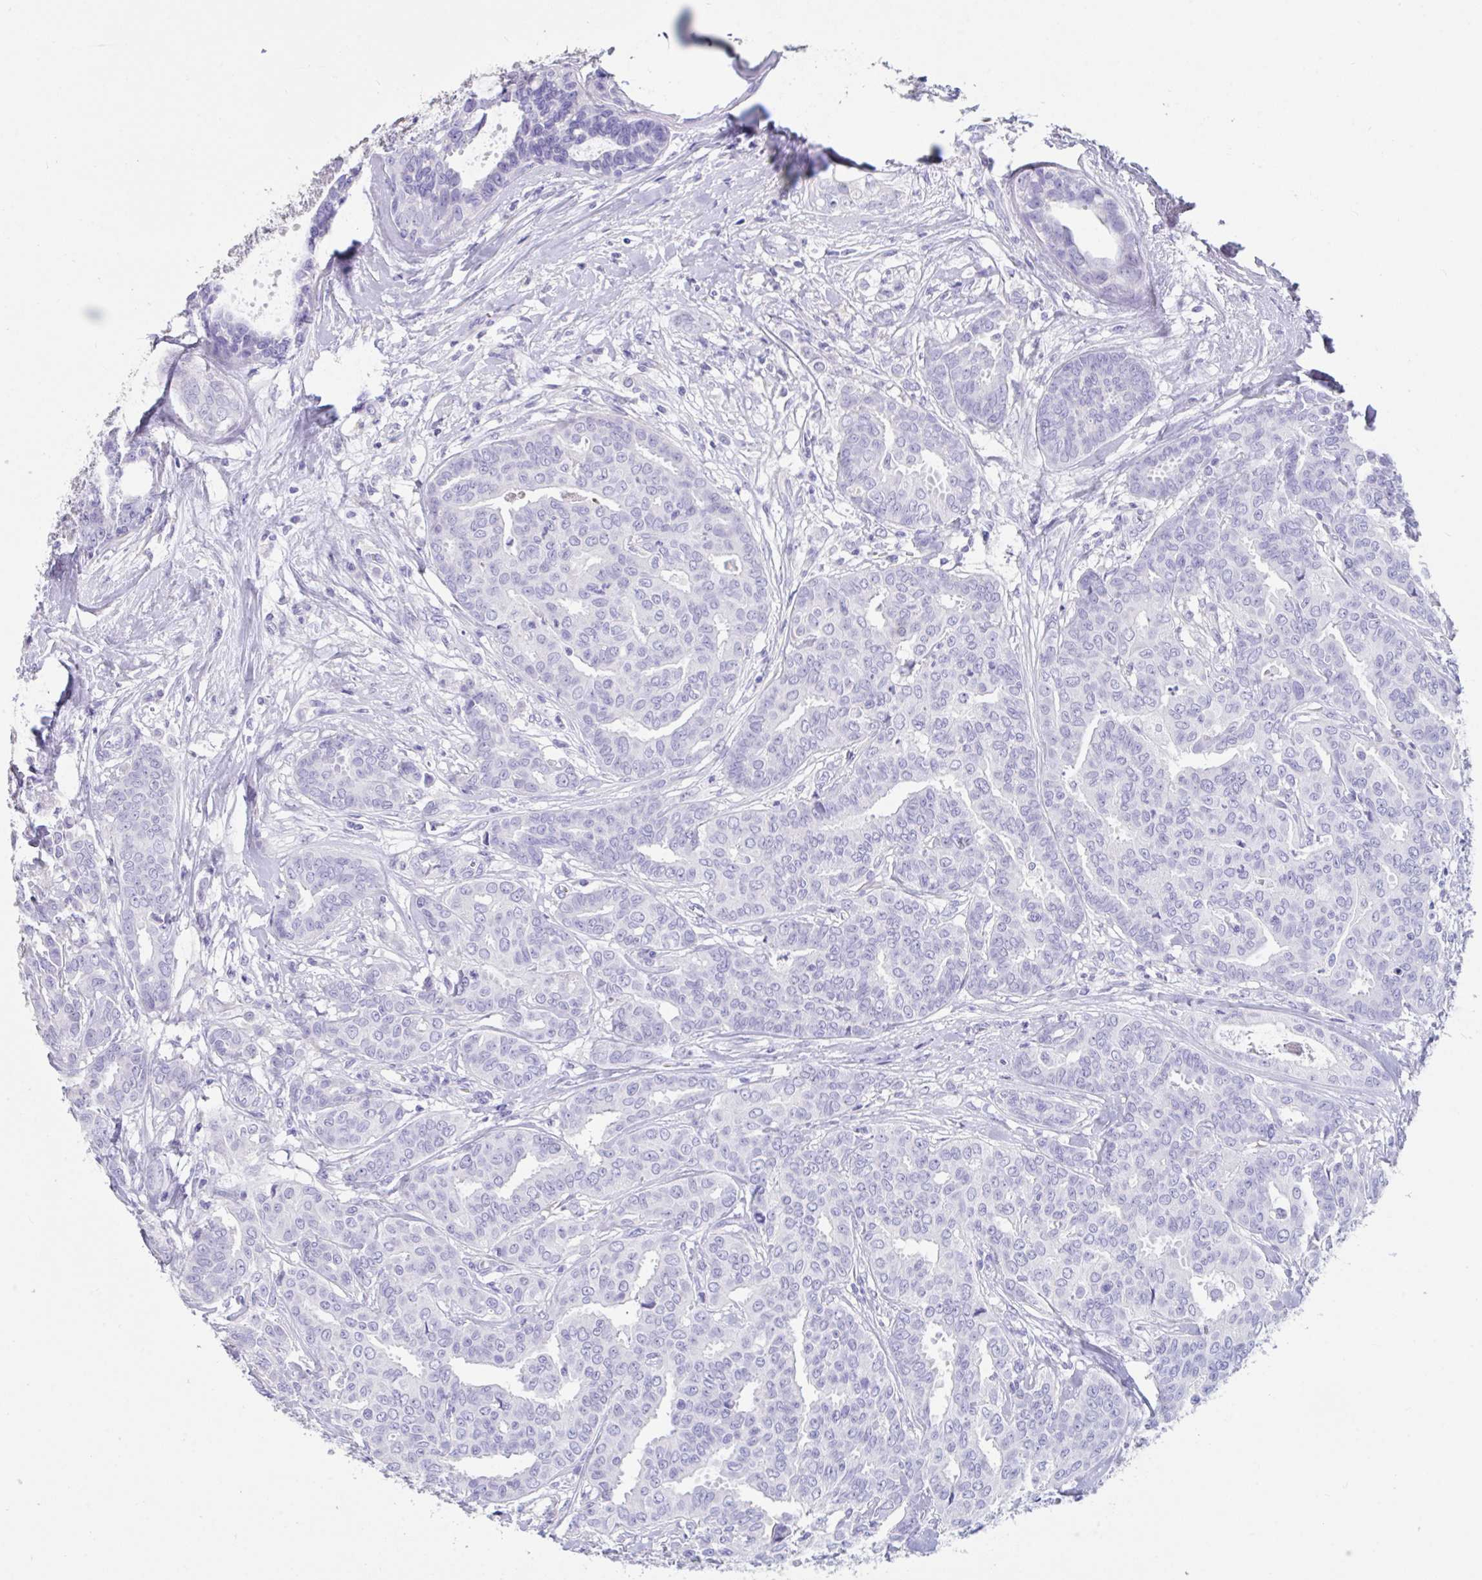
{"staining": {"intensity": "negative", "quantity": "none", "location": "none"}, "tissue": "breast cancer", "cell_type": "Tumor cells", "image_type": "cancer", "snomed": [{"axis": "morphology", "description": "Duct carcinoma"}, {"axis": "topography", "description": "Breast"}], "caption": "The image exhibits no significant staining in tumor cells of breast cancer (invasive ductal carcinoma).", "gene": "TNNC1", "patient": {"sex": "female", "age": 45}}